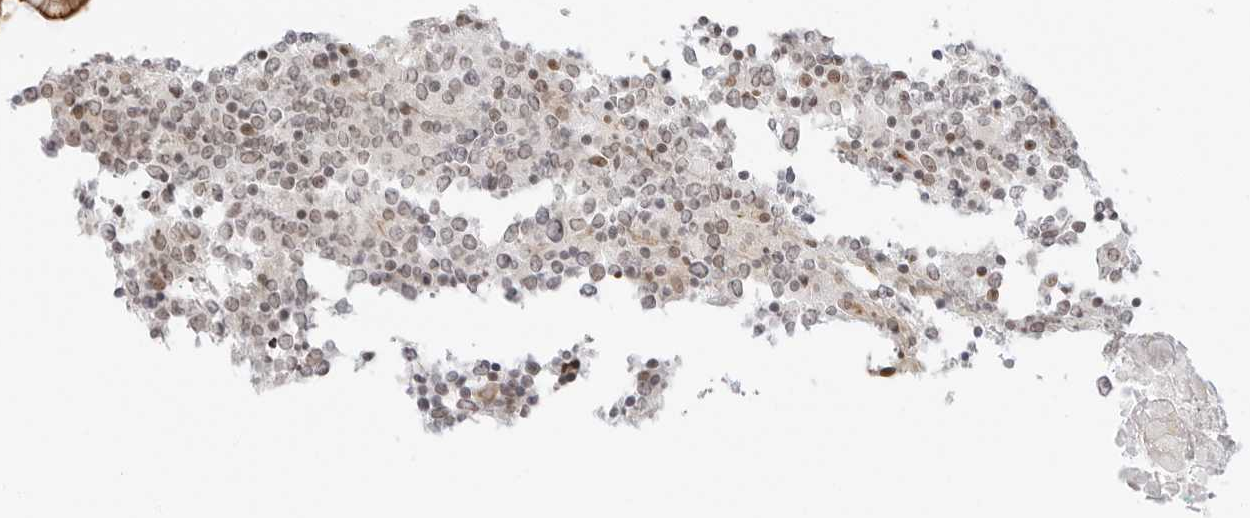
{"staining": {"intensity": "moderate", "quantity": "<25%", "location": "cytoplasmic/membranous"}, "tissue": "small intestine", "cell_type": "Glandular cells", "image_type": "normal", "snomed": [{"axis": "morphology", "description": "Normal tissue, NOS"}, {"axis": "topography", "description": "Smooth muscle"}, {"axis": "topography", "description": "Small intestine"}], "caption": "This histopathology image displays IHC staining of normal small intestine, with low moderate cytoplasmic/membranous expression in approximately <25% of glandular cells.", "gene": "ZNF613", "patient": {"sex": "female", "age": 84}}